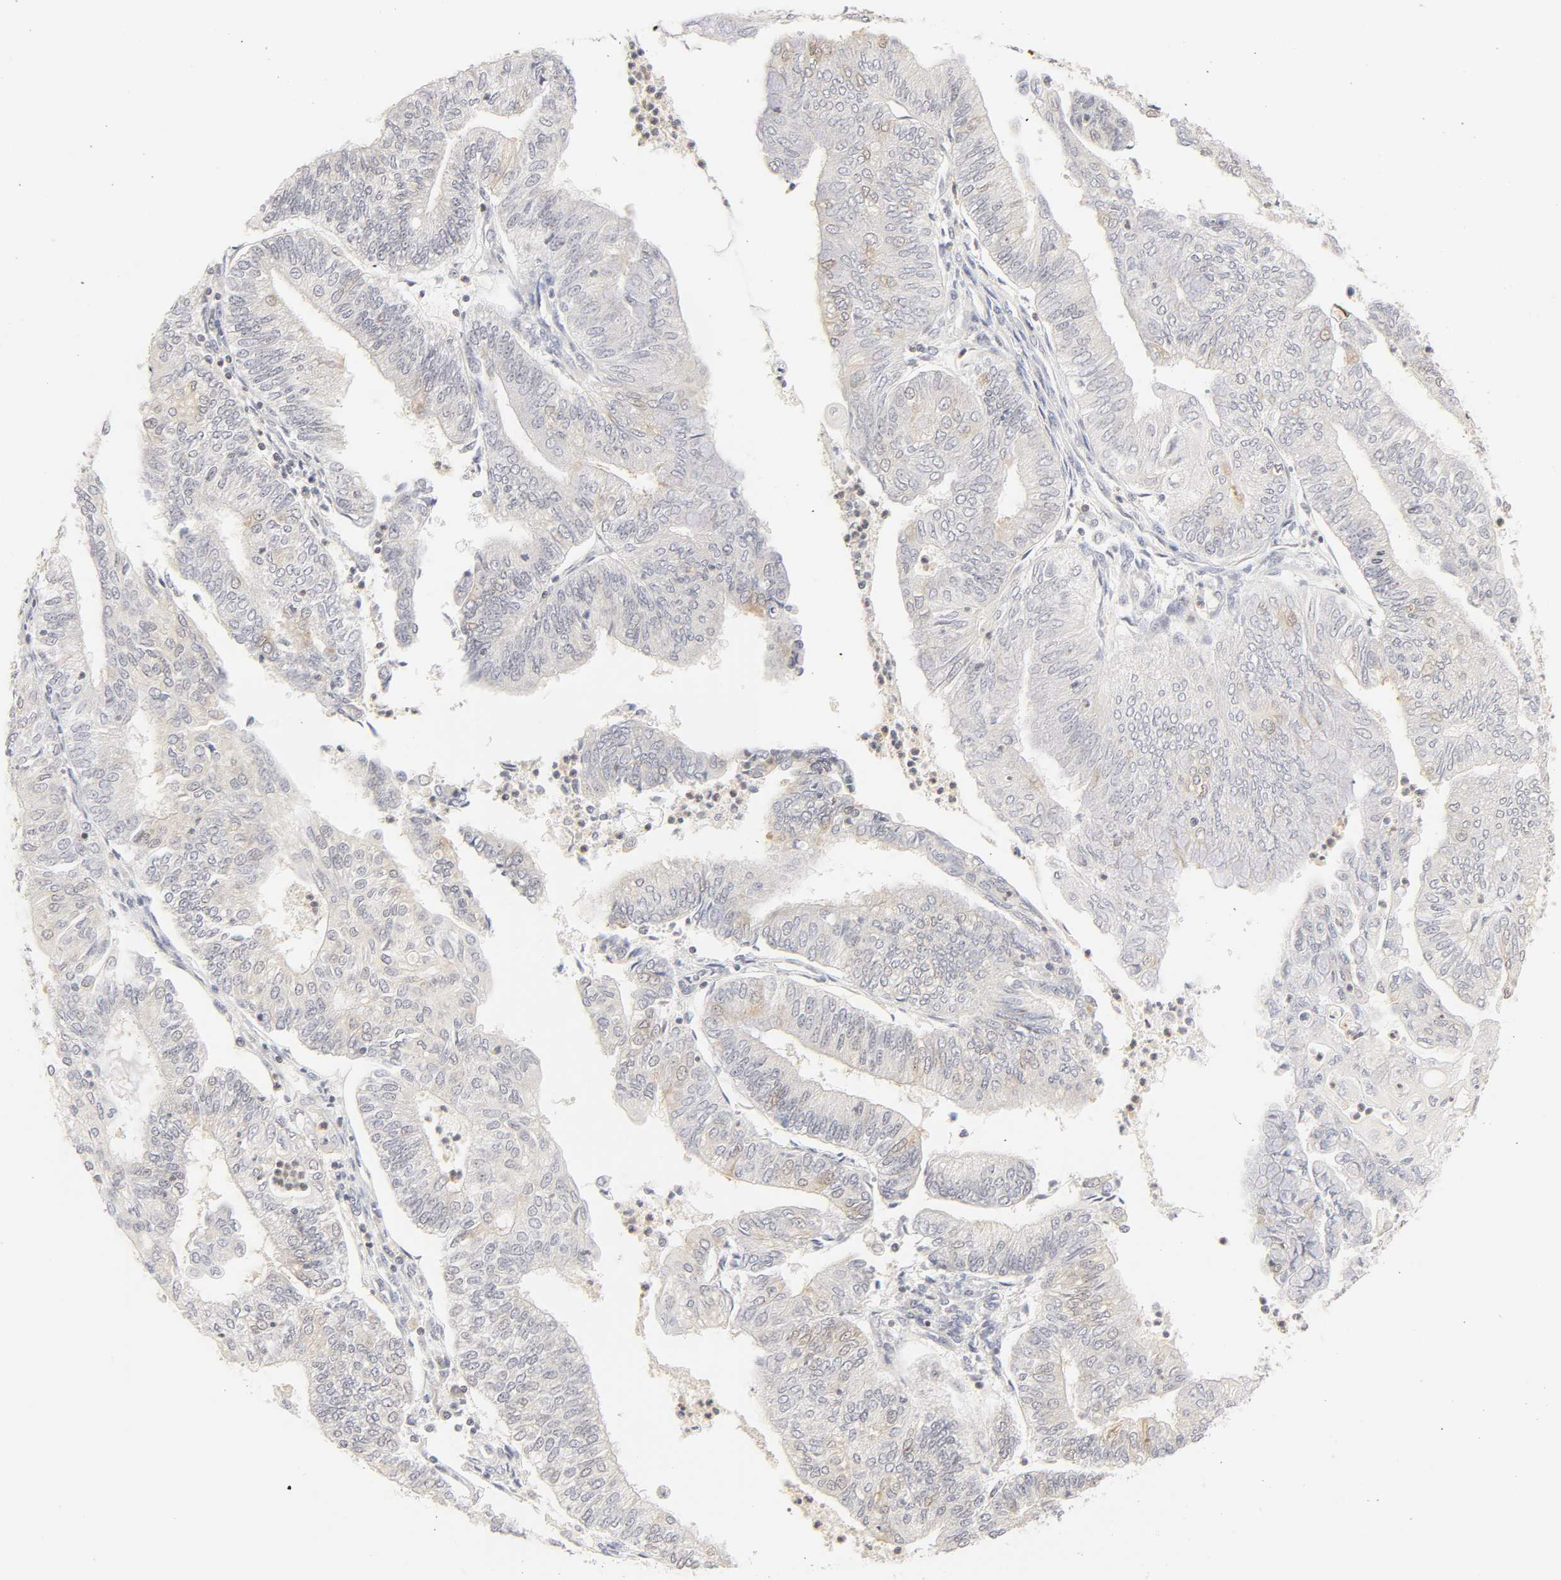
{"staining": {"intensity": "negative", "quantity": "none", "location": "none"}, "tissue": "endometrial cancer", "cell_type": "Tumor cells", "image_type": "cancer", "snomed": [{"axis": "morphology", "description": "Adenocarcinoma, NOS"}, {"axis": "topography", "description": "Endometrium"}], "caption": "Protein analysis of endometrial cancer shows no significant positivity in tumor cells.", "gene": "KIF2A", "patient": {"sex": "female", "age": 59}}